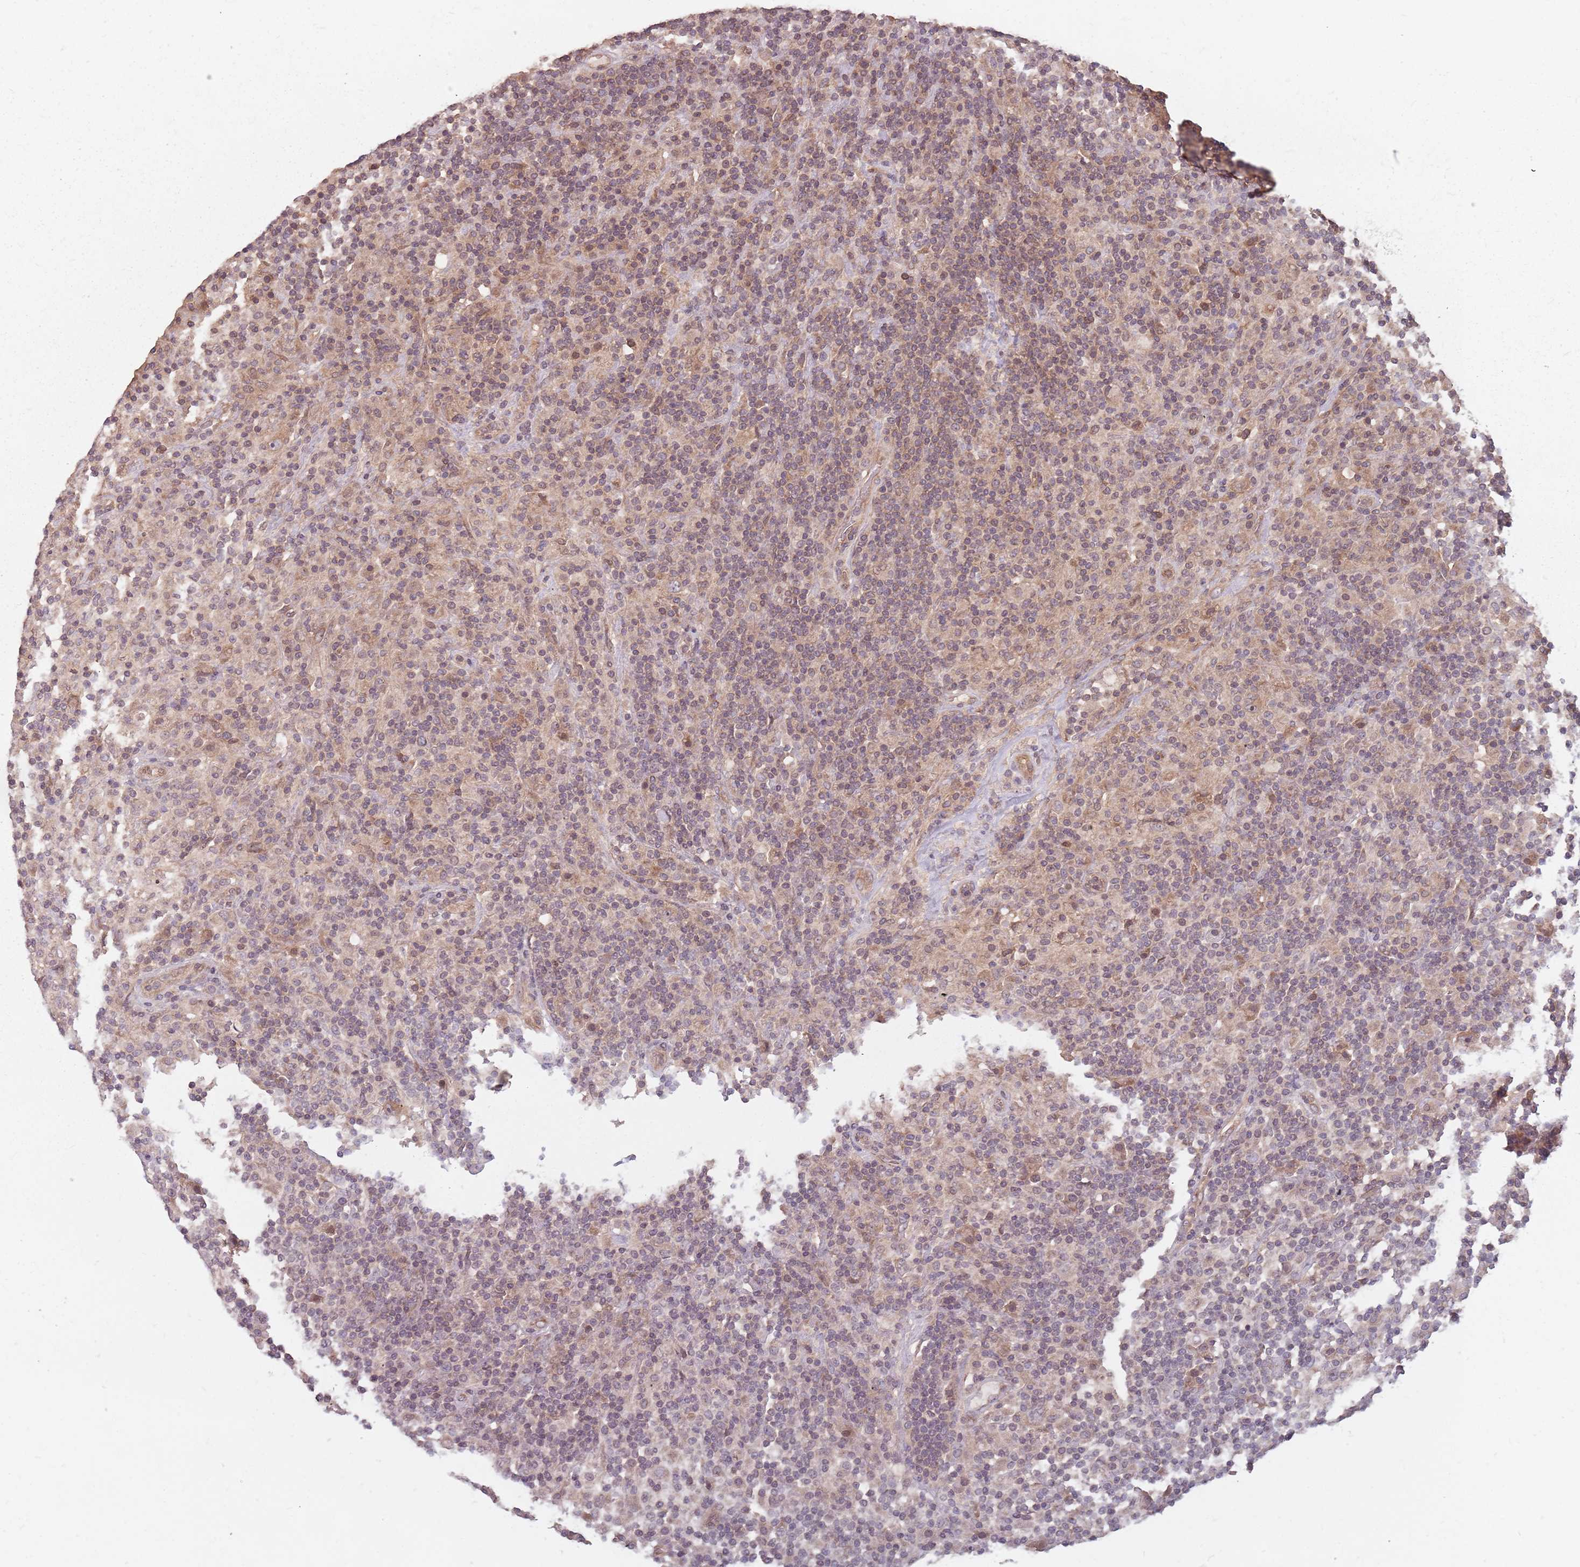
{"staining": {"intensity": "weak", "quantity": ">75%", "location": "cytoplasmic/membranous"}, "tissue": "lymphoma", "cell_type": "Tumor cells", "image_type": "cancer", "snomed": [{"axis": "morphology", "description": "Hodgkin's disease, NOS"}, {"axis": "topography", "description": "Lymph node"}], "caption": "Protein staining displays weak cytoplasmic/membranous expression in about >75% of tumor cells in Hodgkin's disease. (brown staining indicates protein expression, while blue staining denotes nuclei).", "gene": "C3orf14", "patient": {"sex": "male", "age": 70}}